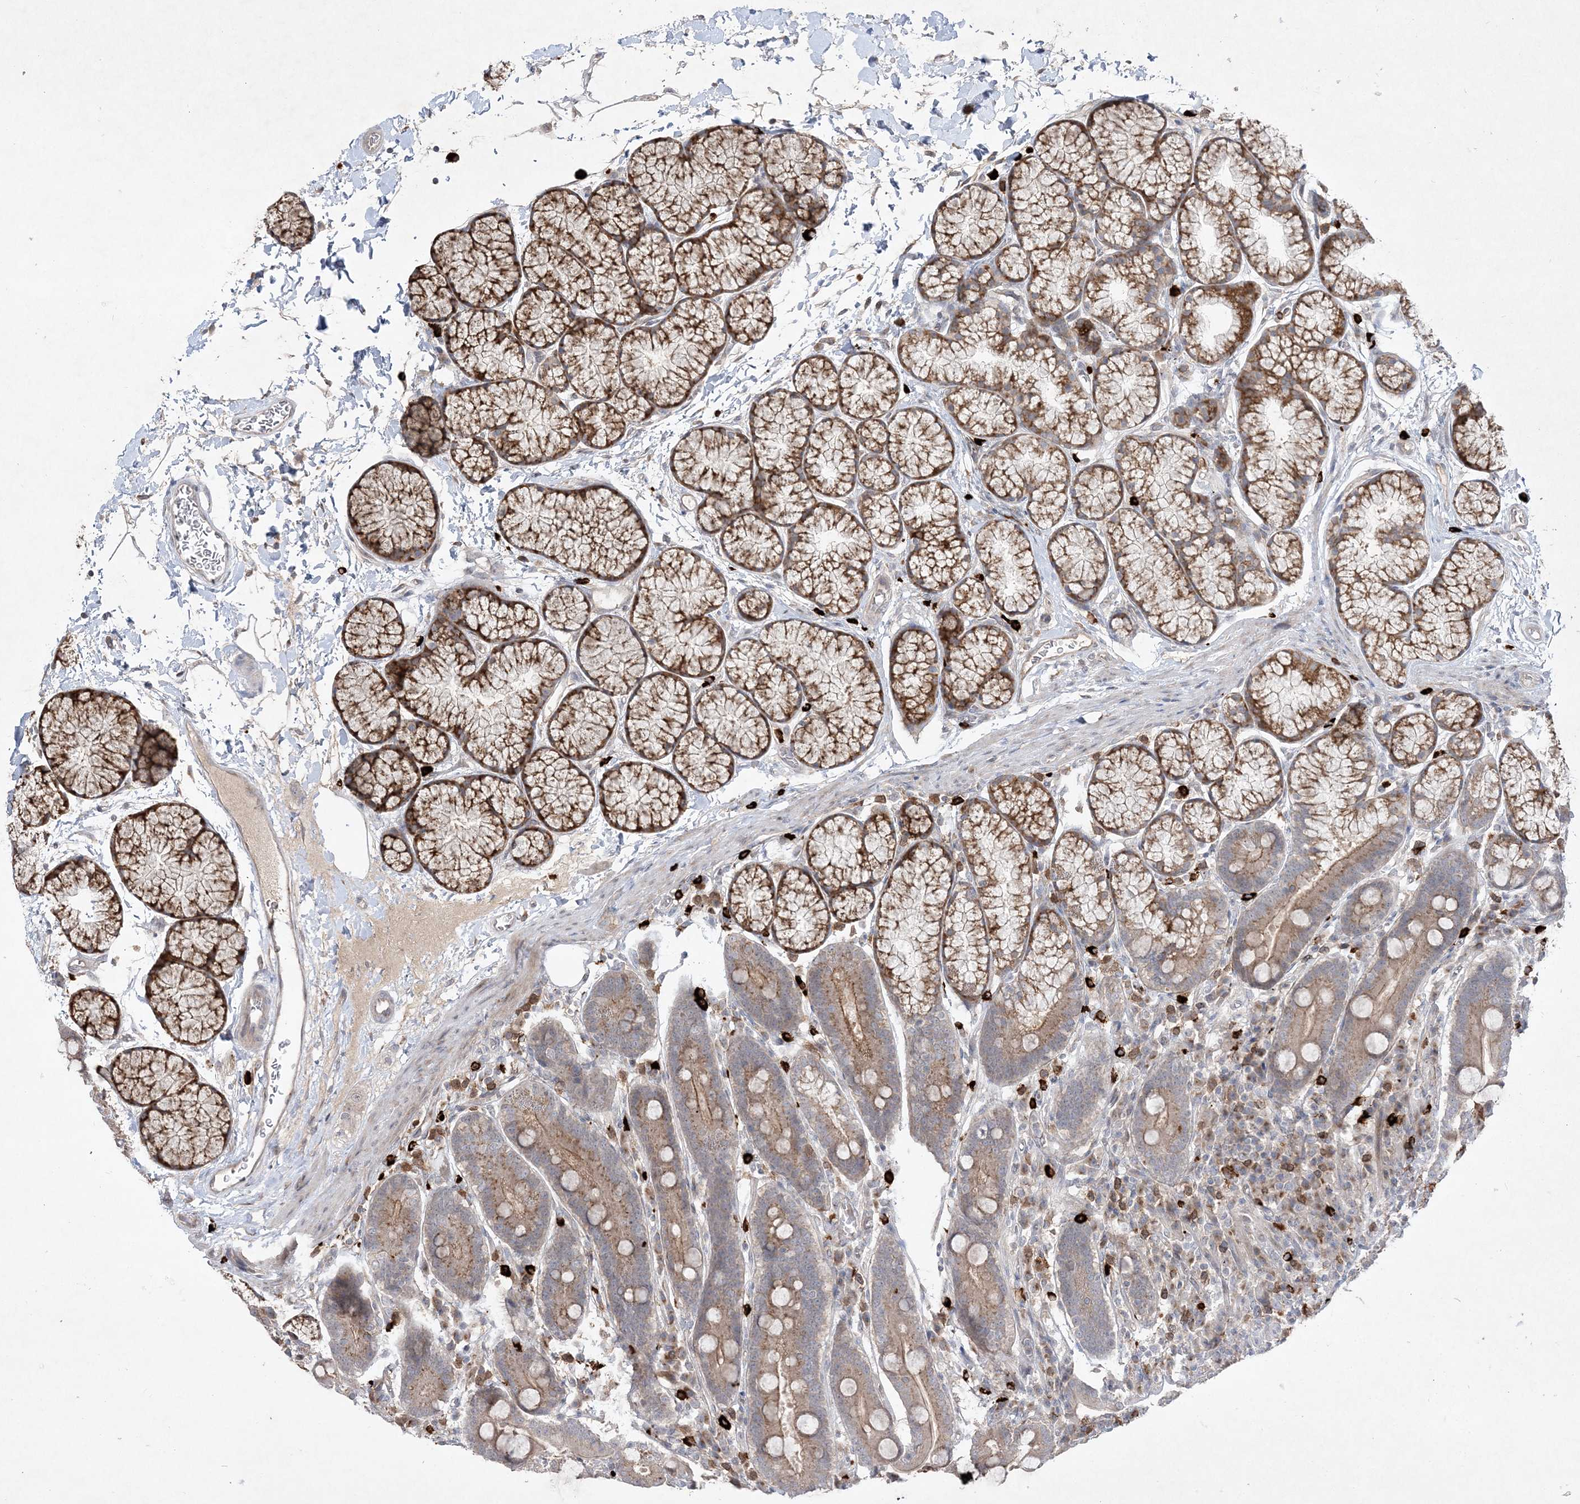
{"staining": {"intensity": "moderate", "quantity": ">75%", "location": "cytoplasmic/membranous"}, "tissue": "duodenum", "cell_type": "Glandular cells", "image_type": "normal", "snomed": [{"axis": "morphology", "description": "Normal tissue, NOS"}, {"axis": "topography", "description": "Duodenum"}], "caption": "Glandular cells display medium levels of moderate cytoplasmic/membranous positivity in about >75% of cells in benign duodenum. Nuclei are stained in blue.", "gene": "CLNK", "patient": {"sex": "male", "age": 35}}